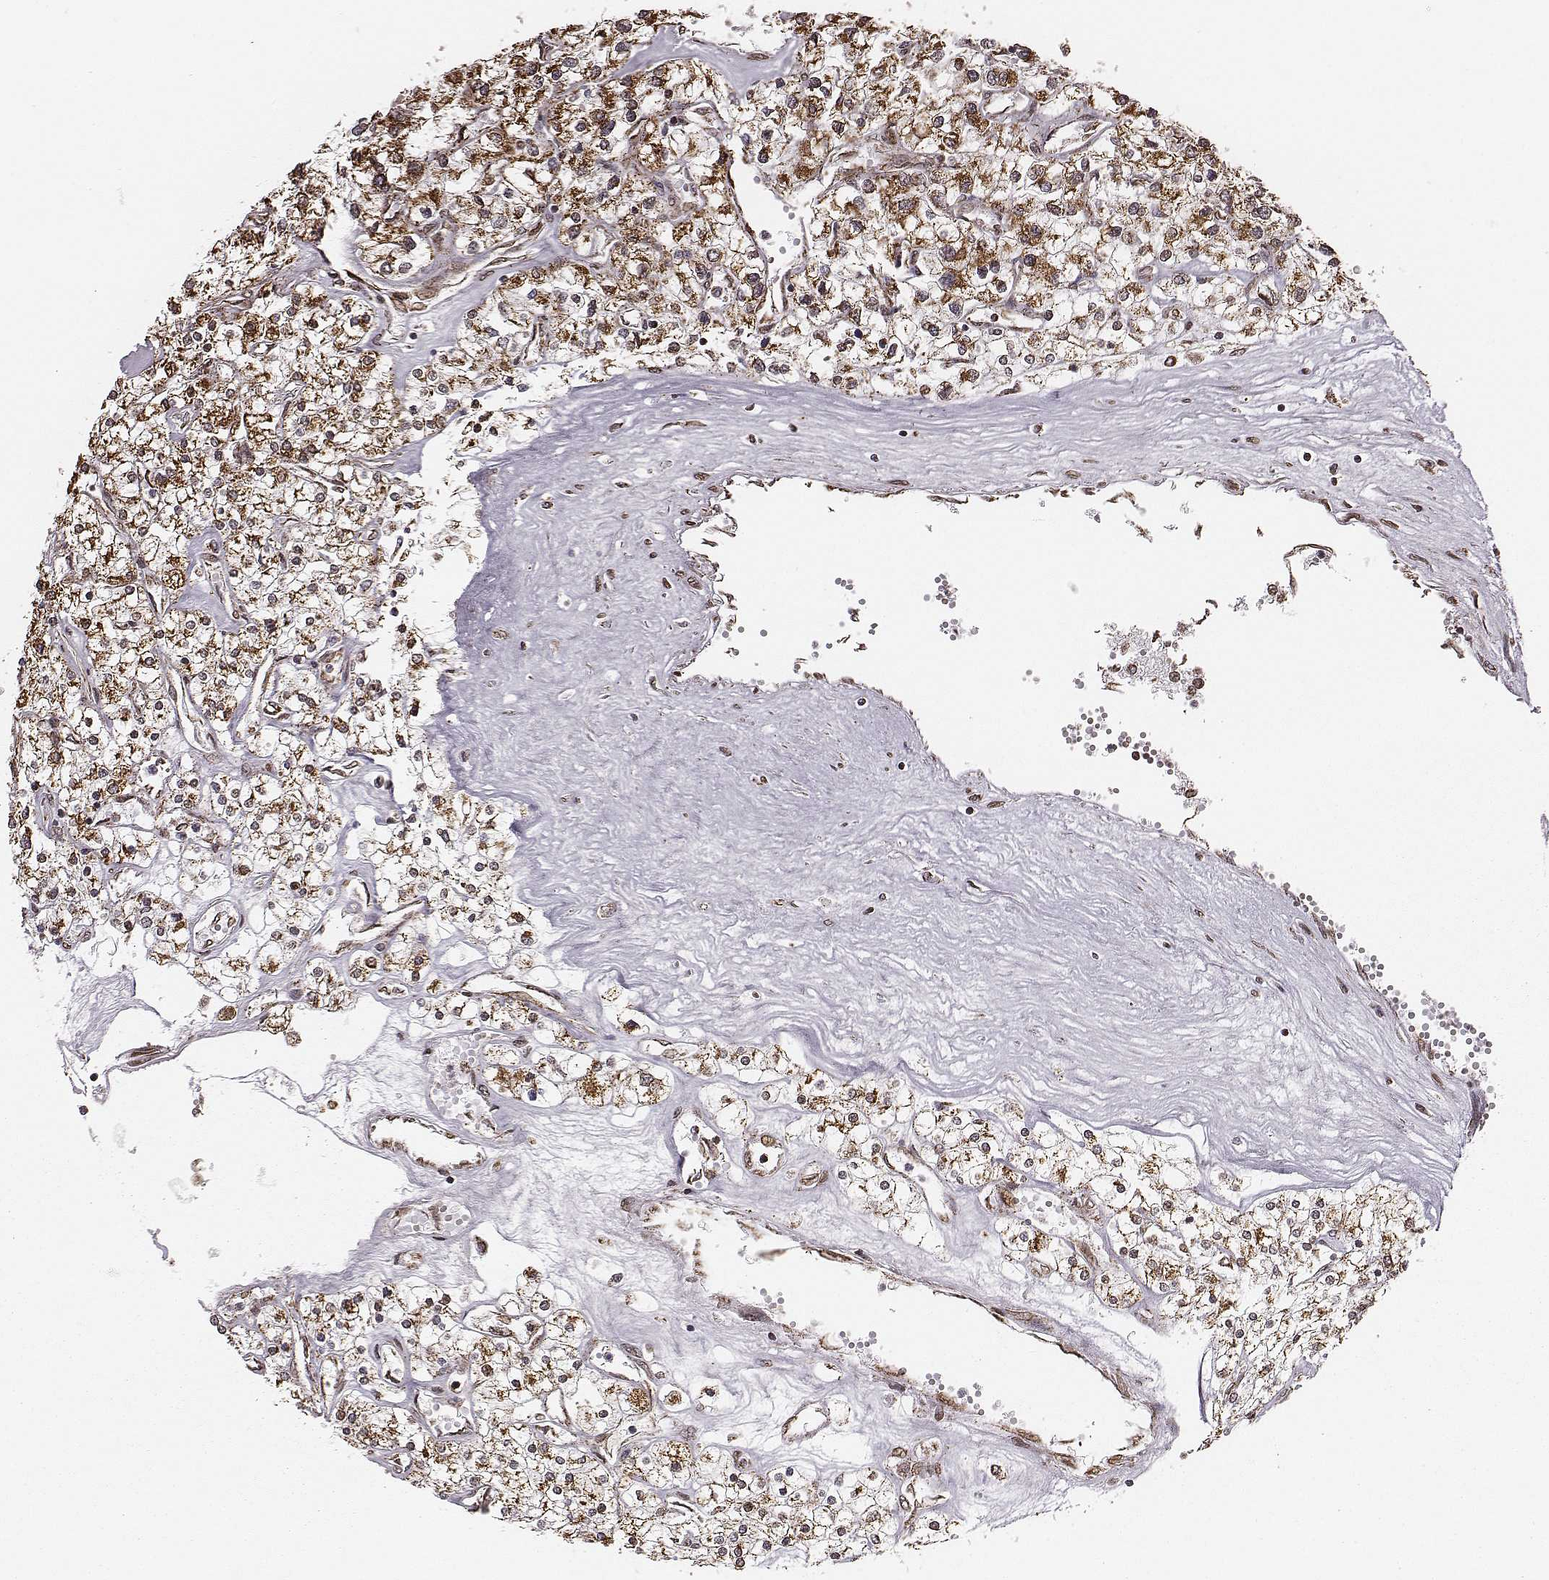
{"staining": {"intensity": "moderate", "quantity": ">75%", "location": "cytoplasmic/membranous"}, "tissue": "renal cancer", "cell_type": "Tumor cells", "image_type": "cancer", "snomed": [{"axis": "morphology", "description": "Adenocarcinoma, NOS"}, {"axis": "topography", "description": "Kidney"}], "caption": "Renal cancer (adenocarcinoma) tissue reveals moderate cytoplasmic/membranous positivity in about >75% of tumor cells, visualized by immunohistochemistry.", "gene": "ACOT2", "patient": {"sex": "male", "age": 80}}